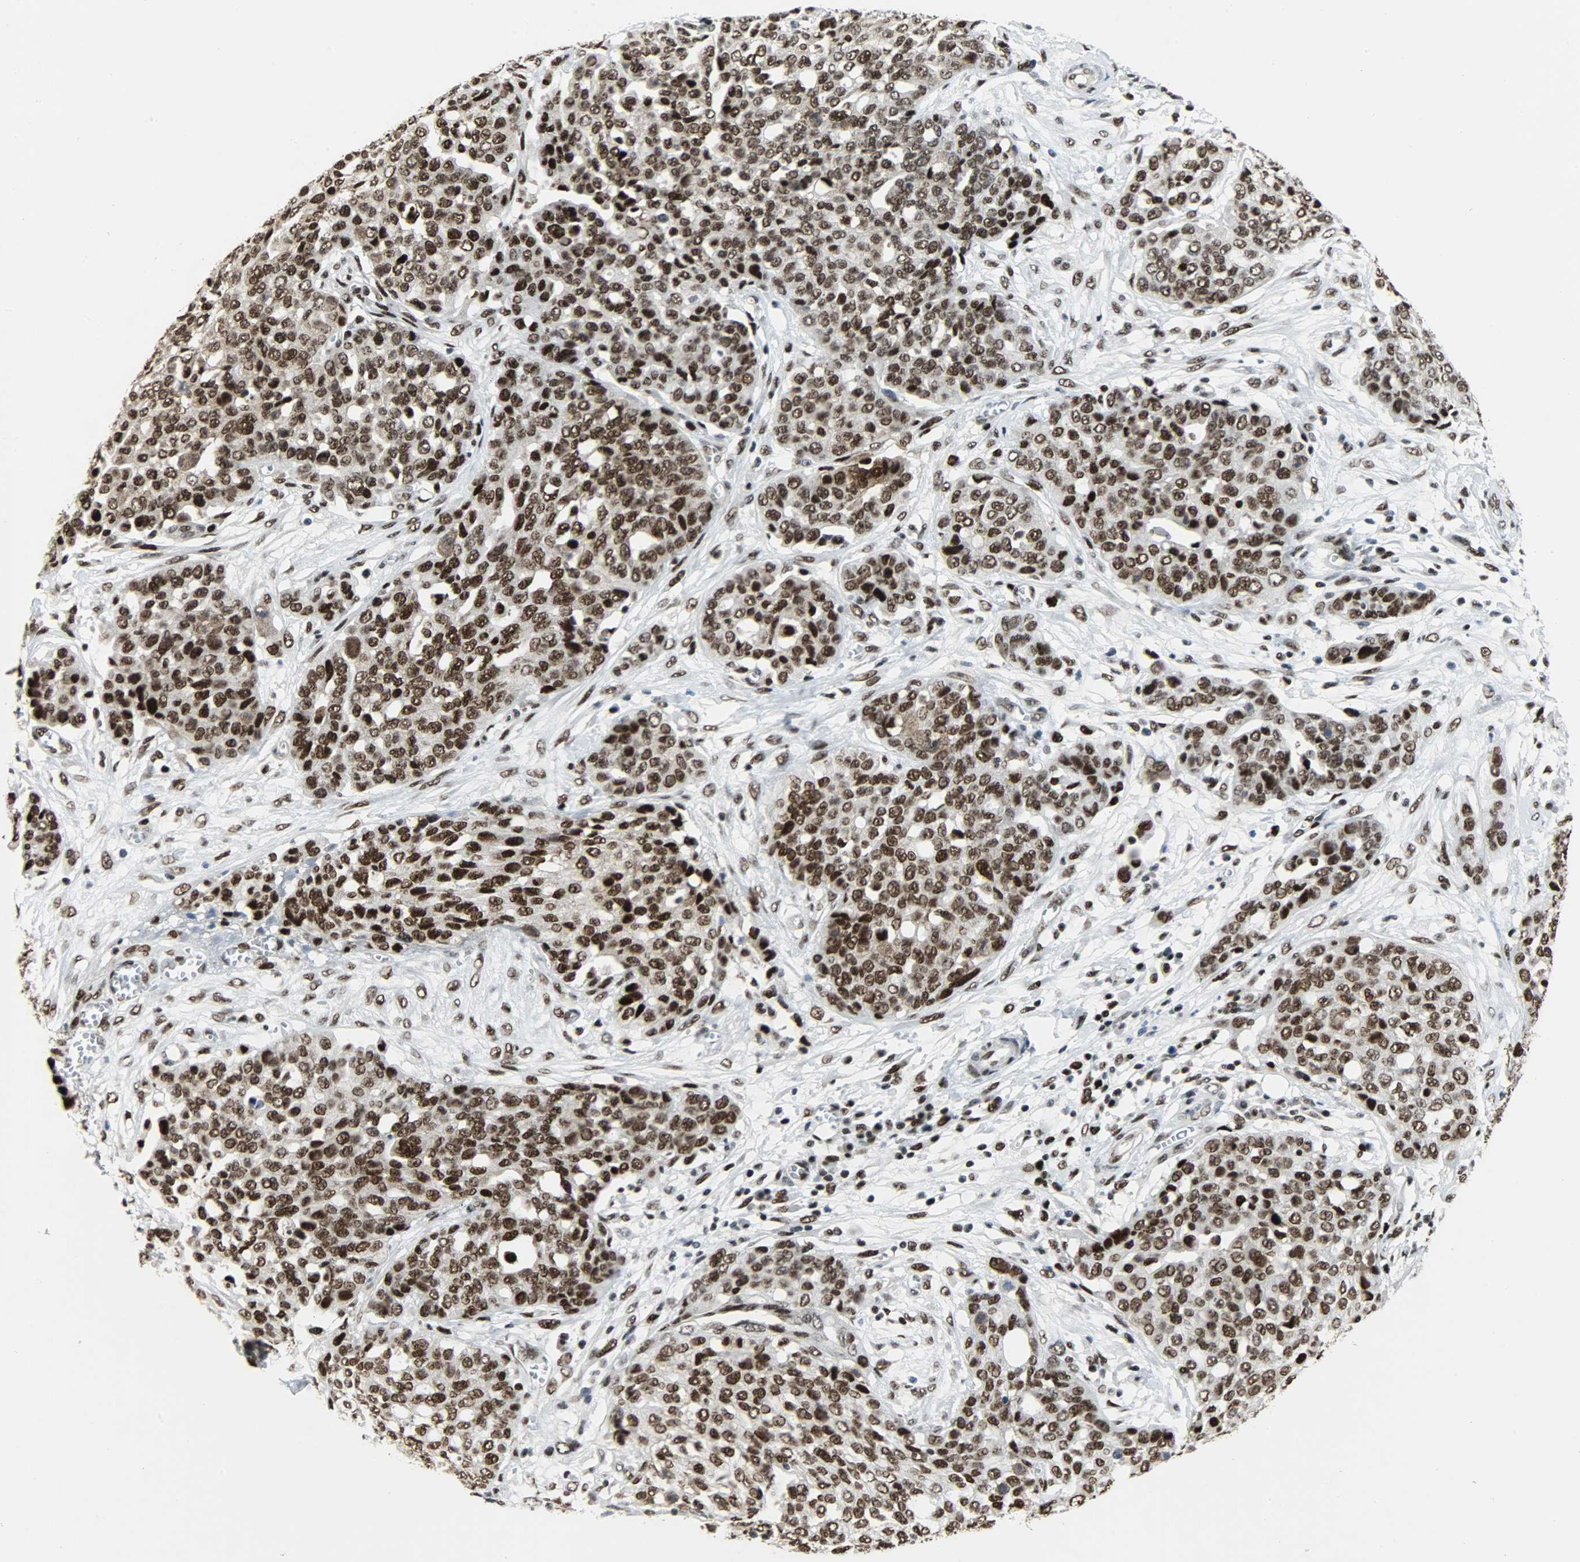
{"staining": {"intensity": "strong", "quantity": ">75%", "location": "nuclear"}, "tissue": "ovarian cancer", "cell_type": "Tumor cells", "image_type": "cancer", "snomed": [{"axis": "morphology", "description": "Cystadenocarcinoma, serous, NOS"}, {"axis": "topography", "description": "Soft tissue"}, {"axis": "topography", "description": "Ovary"}], "caption": "The histopathology image shows a brown stain indicating the presence of a protein in the nuclear of tumor cells in ovarian serous cystadenocarcinoma.", "gene": "SSB", "patient": {"sex": "female", "age": 57}}